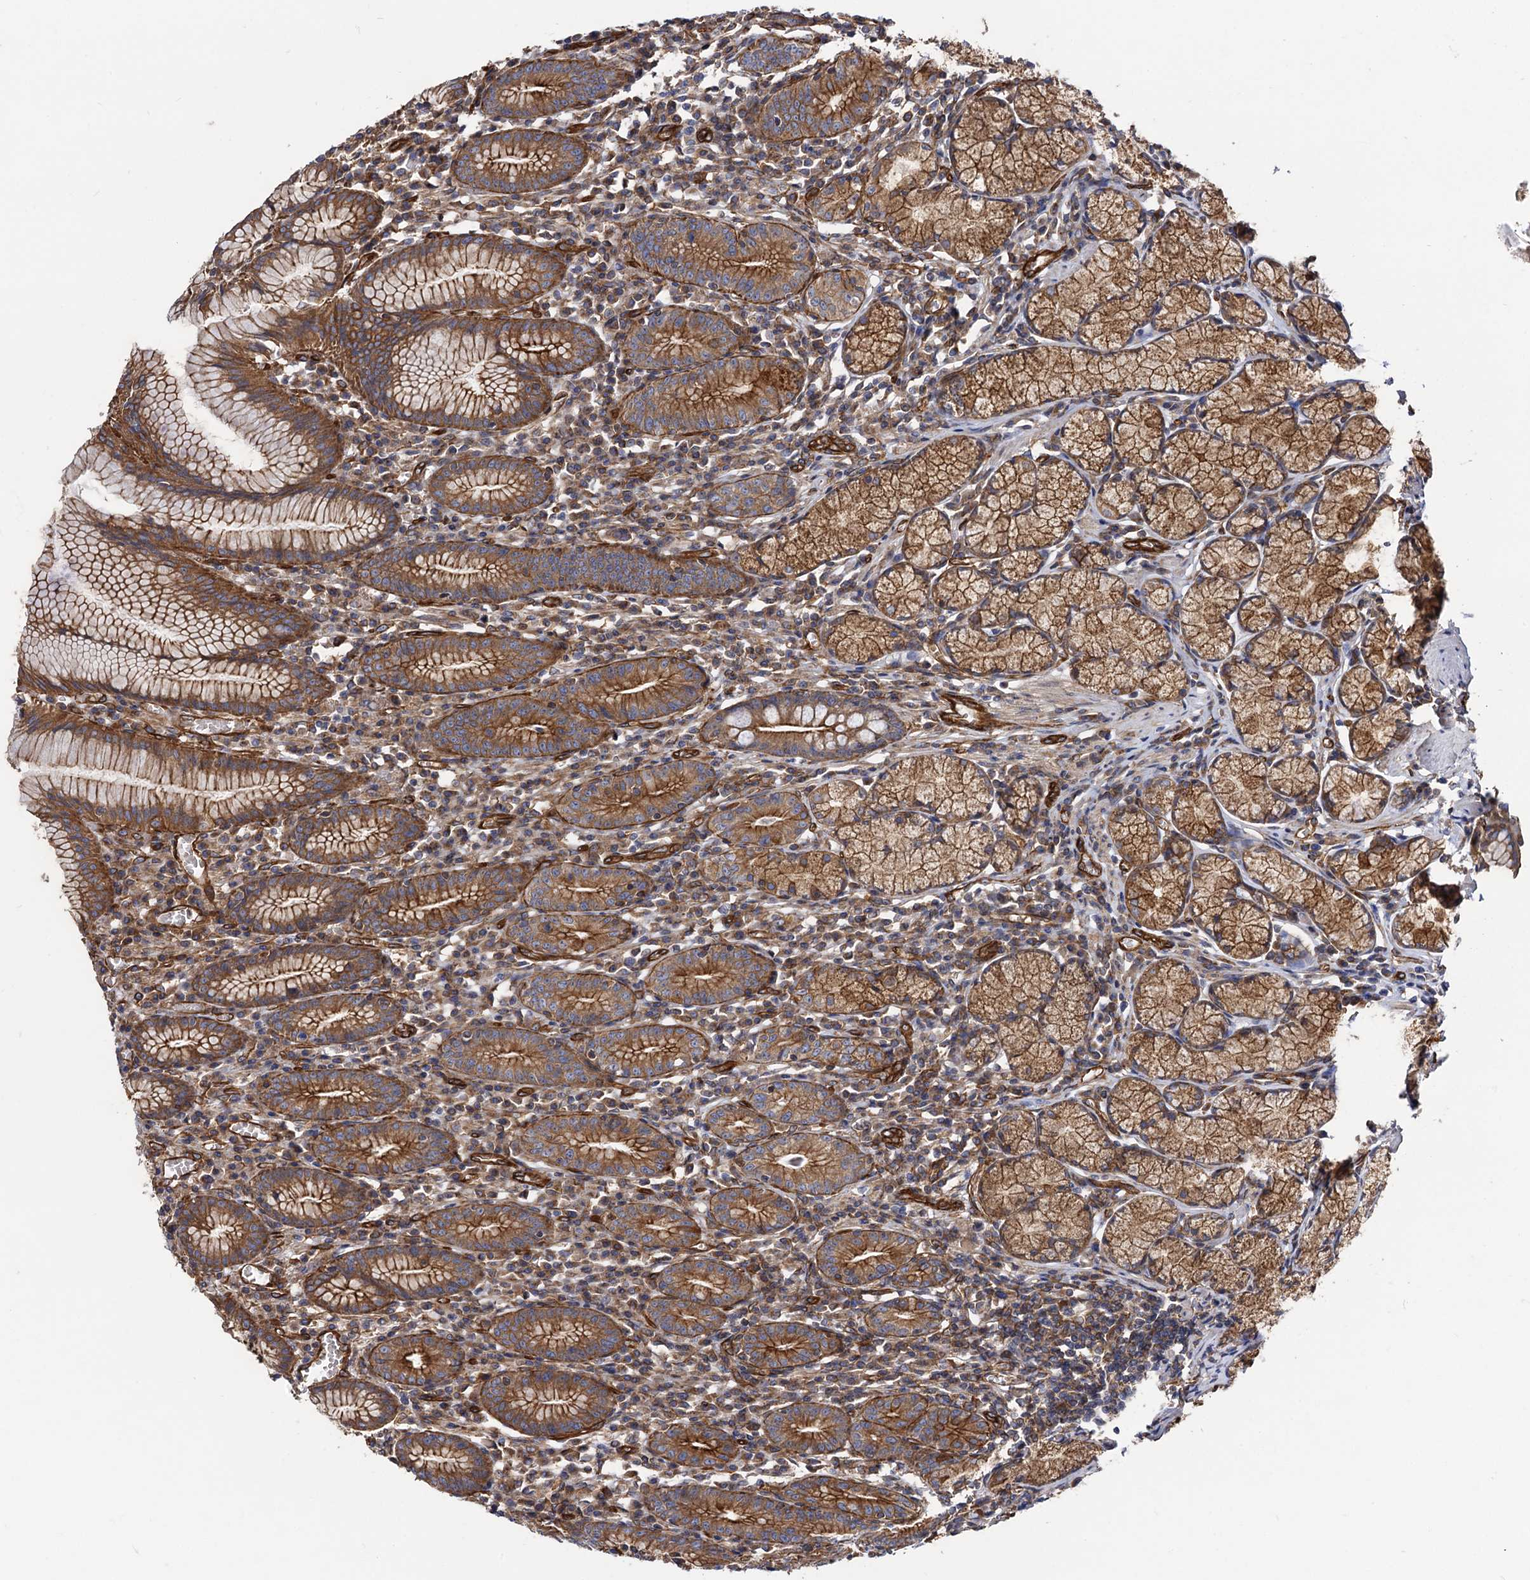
{"staining": {"intensity": "moderate", "quantity": ">75%", "location": "cytoplasmic/membranous"}, "tissue": "stomach", "cell_type": "Glandular cells", "image_type": "normal", "snomed": [{"axis": "morphology", "description": "Normal tissue, NOS"}, {"axis": "topography", "description": "Stomach"}], "caption": "Human stomach stained with a brown dye shows moderate cytoplasmic/membranous positive staining in approximately >75% of glandular cells.", "gene": "CIP2A", "patient": {"sex": "male", "age": 55}}